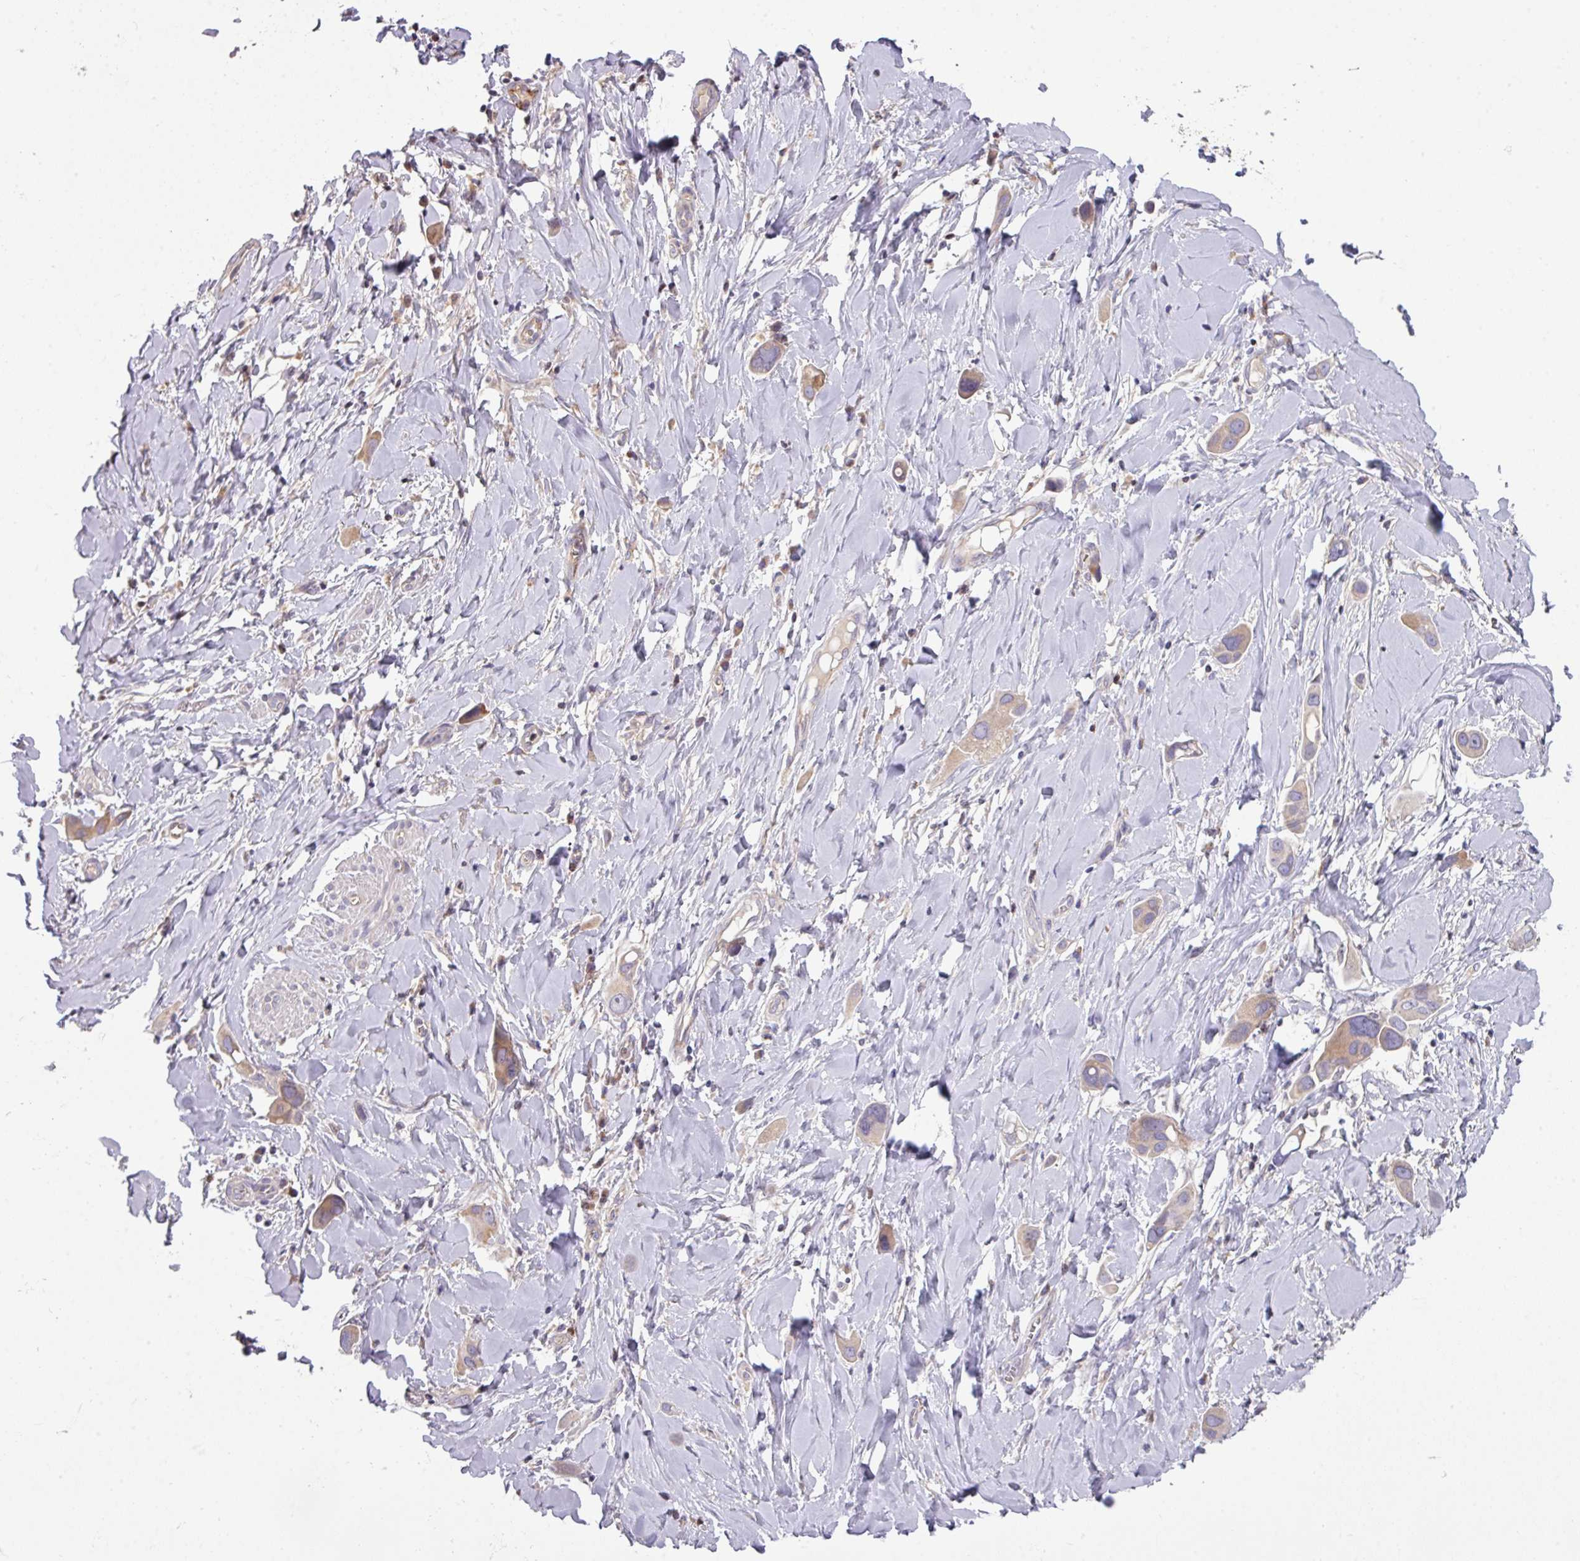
{"staining": {"intensity": "weak", "quantity": ">75%", "location": "cytoplasmic/membranous"}, "tissue": "lung cancer", "cell_type": "Tumor cells", "image_type": "cancer", "snomed": [{"axis": "morphology", "description": "Adenocarcinoma, NOS"}, {"axis": "topography", "description": "Lung"}], "caption": "High-magnification brightfield microscopy of lung adenocarcinoma stained with DAB (3,3'-diaminobenzidine) (brown) and counterstained with hematoxylin (blue). tumor cells exhibit weak cytoplasmic/membranous positivity is present in approximately>75% of cells.", "gene": "ZNF394", "patient": {"sex": "male", "age": 76}}